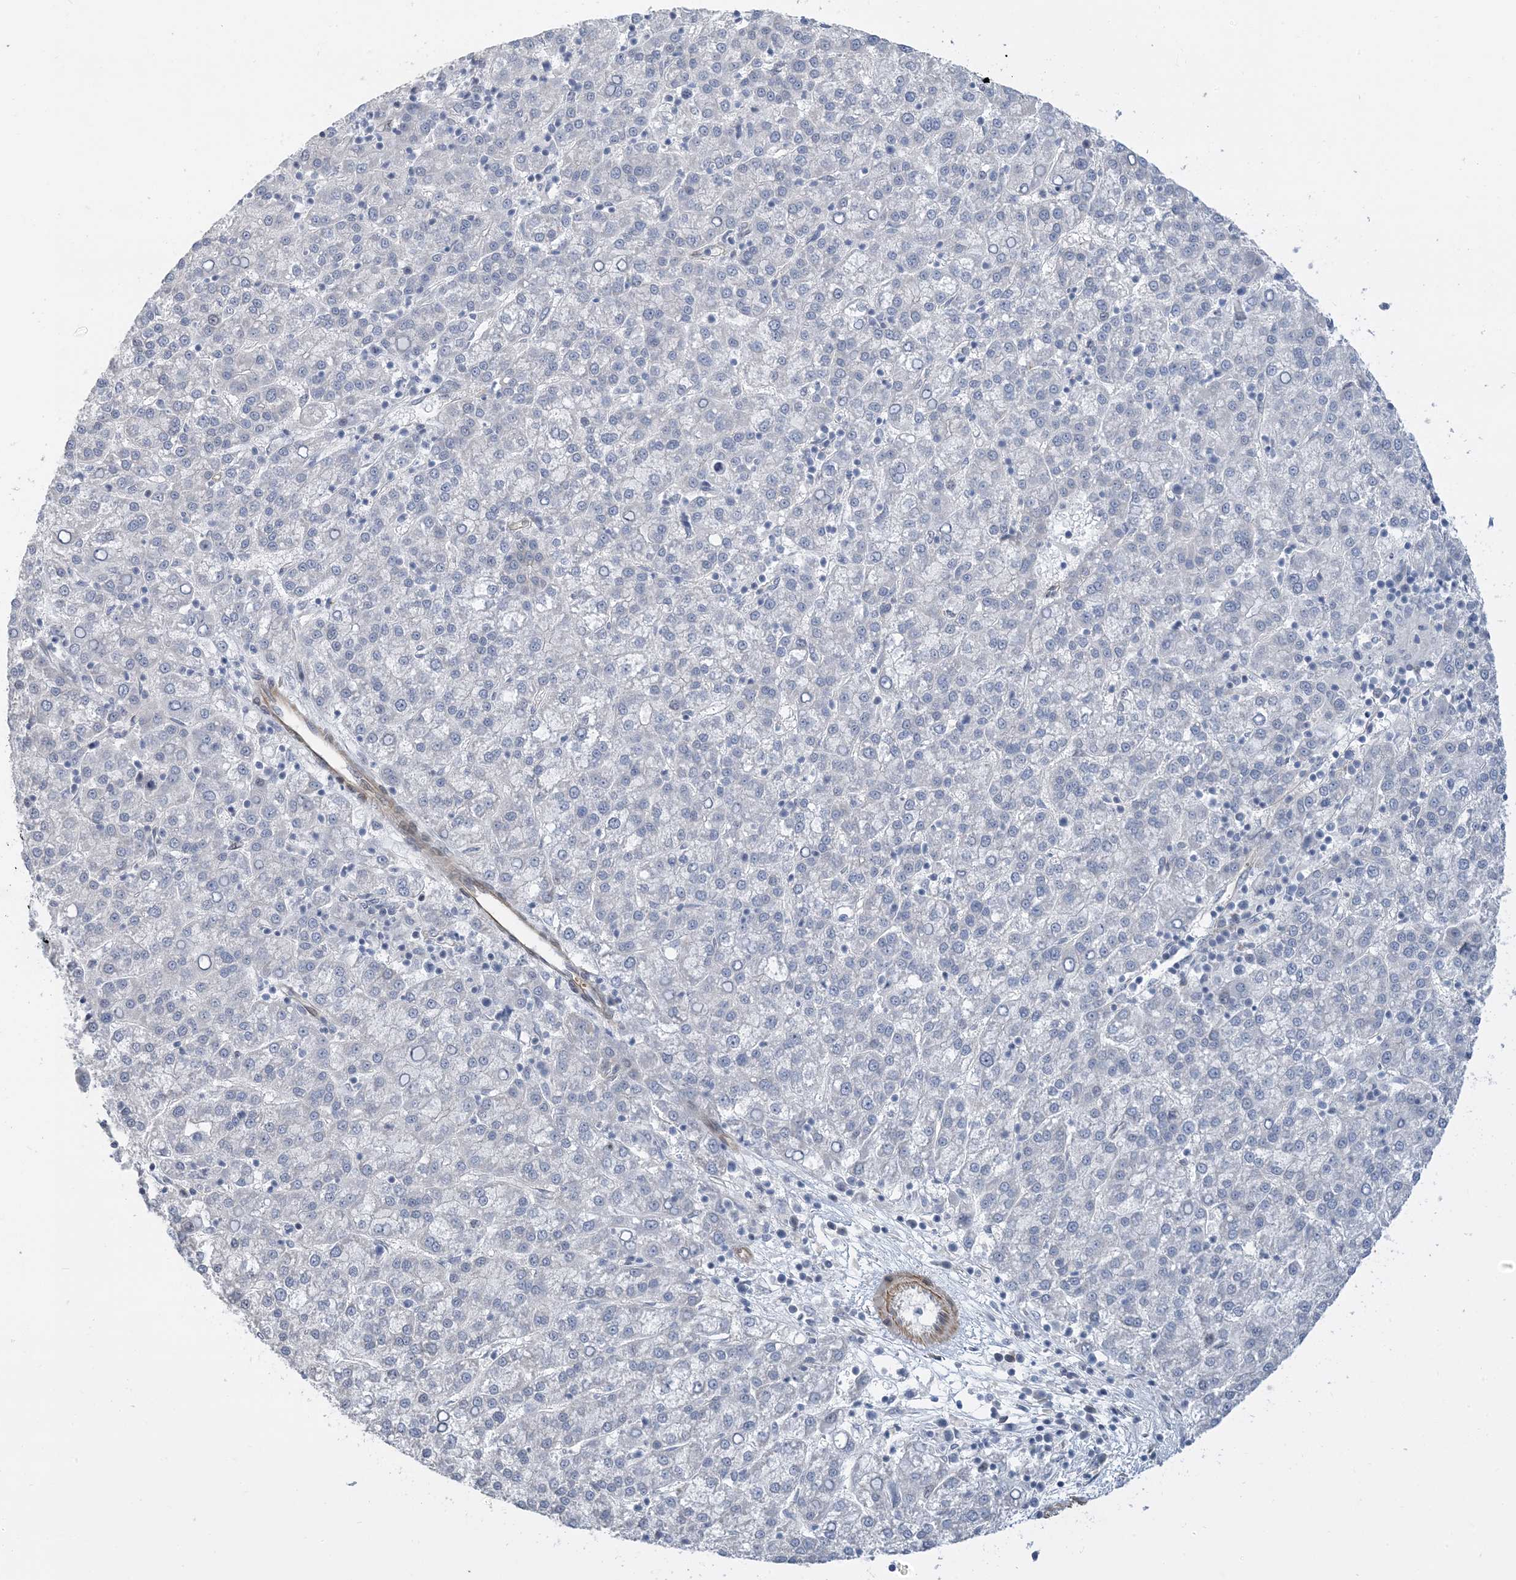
{"staining": {"intensity": "negative", "quantity": "none", "location": "none"}, "tissue": "liver cancer", "cell_type": "Tumor cells", "image_type": "cancer", "snomed": [{"axis": "morphology", "description": "Carcinoma, Hepatocellular, NOS"}, {"axis": "topography", "description": "Liver"}], "caption": "Immunohistochemistry (IHC) of human liver cancer (hepatocellular carcinoma) reveals no expression in tumor cells. Nuclei are stained in blue.", "gene": "IL36B", "patient": {"sex": "female", "age": 58}}